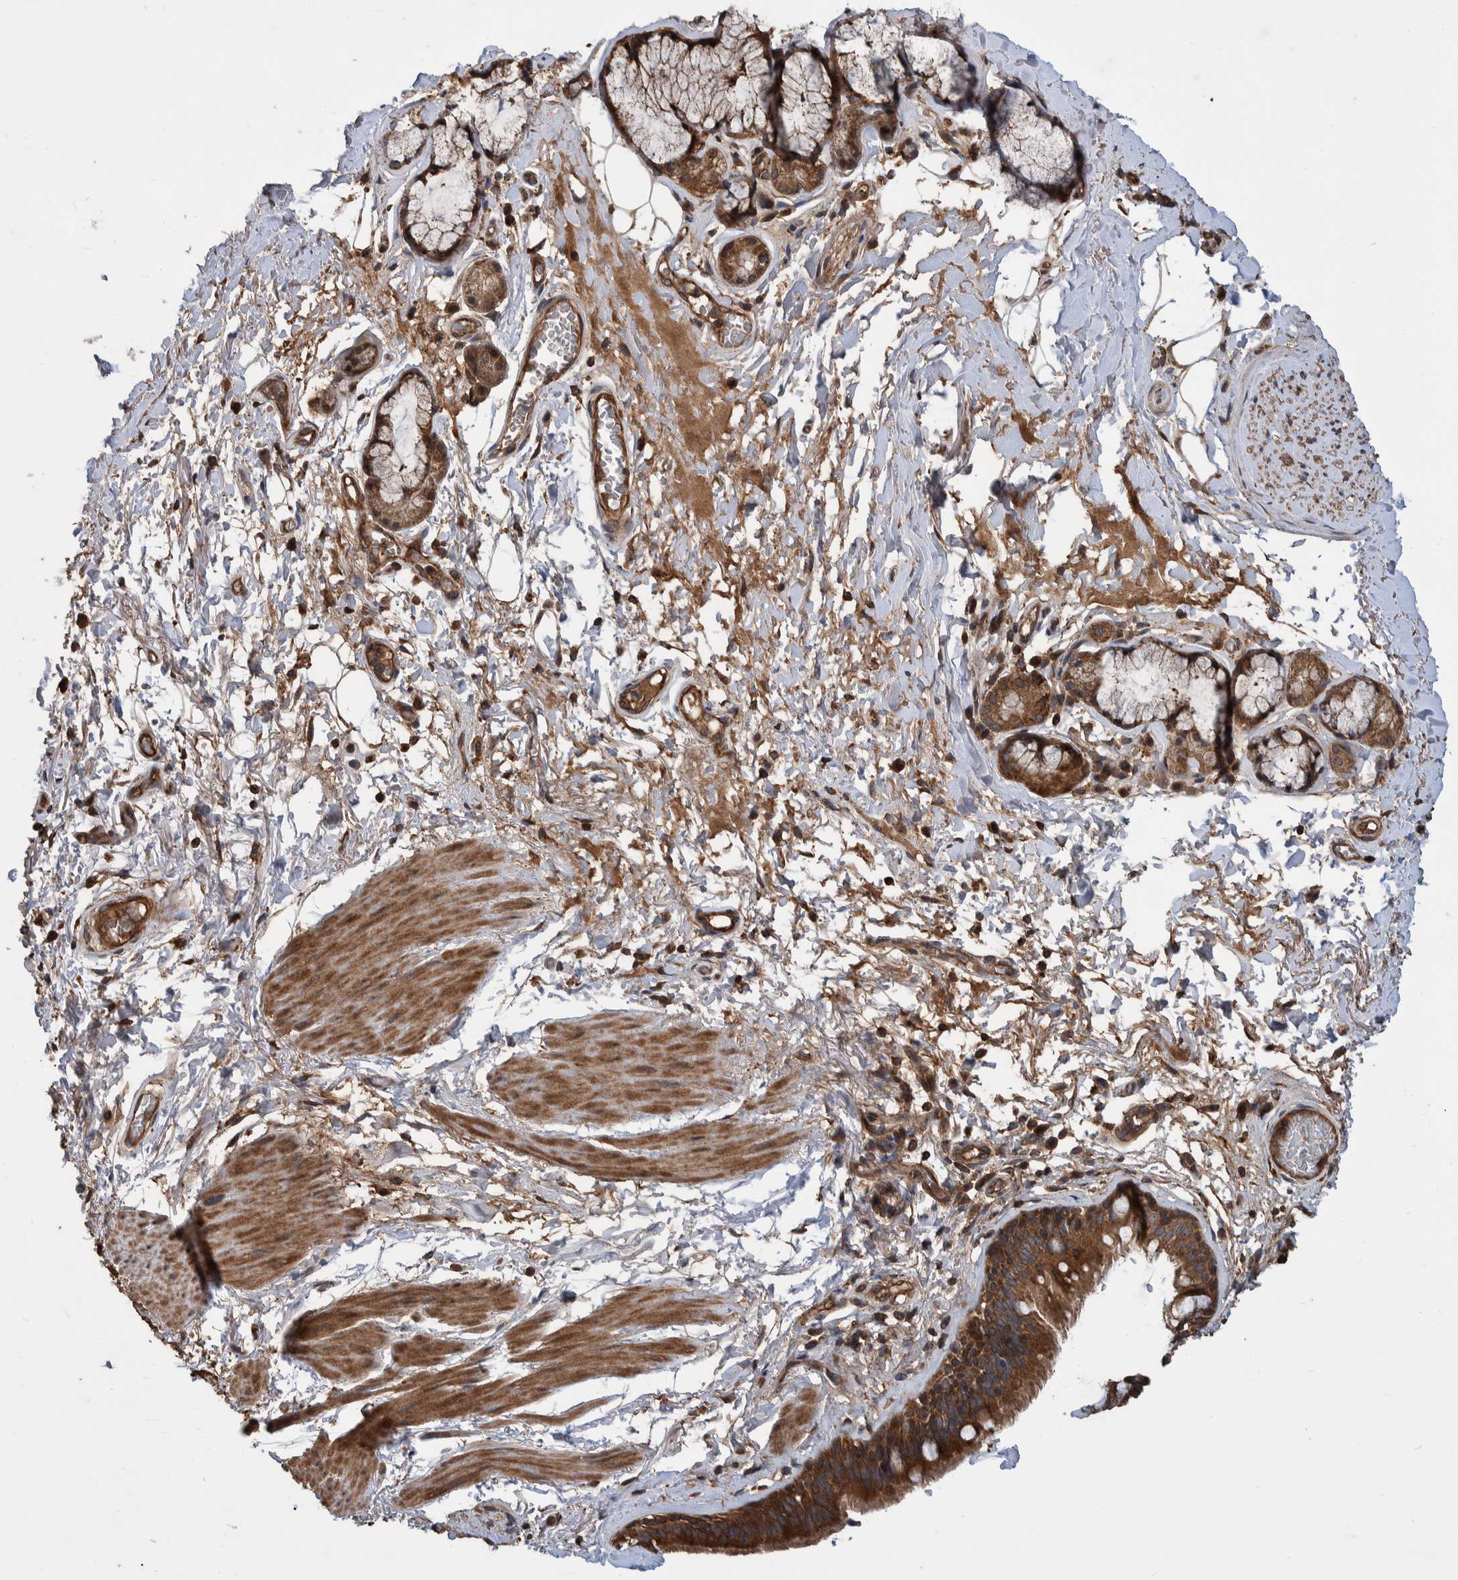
{"staining": {"intensity": "strong", "quantity": ">75%", "location": "cytoplasmic/membranous"}, "tissue": "bronchus", "cell_type": "Respiratory epithelial cells", "image_type": "normal", "snomed": [{"axis": "morphology", "description": "Normal tissue, NOS"}, {"axis": "topography", "description": "Cartilage tissue"}], "caption": "Bronchus stained with DAB (3,3'-diaminobenzidine) IHC reveals high levels of strong cytoplasmic/membranous expression in about >75% of respiratory epithelial cells.", "gene": "VBP1", "patient": {"sex": "female", "age": 63}}